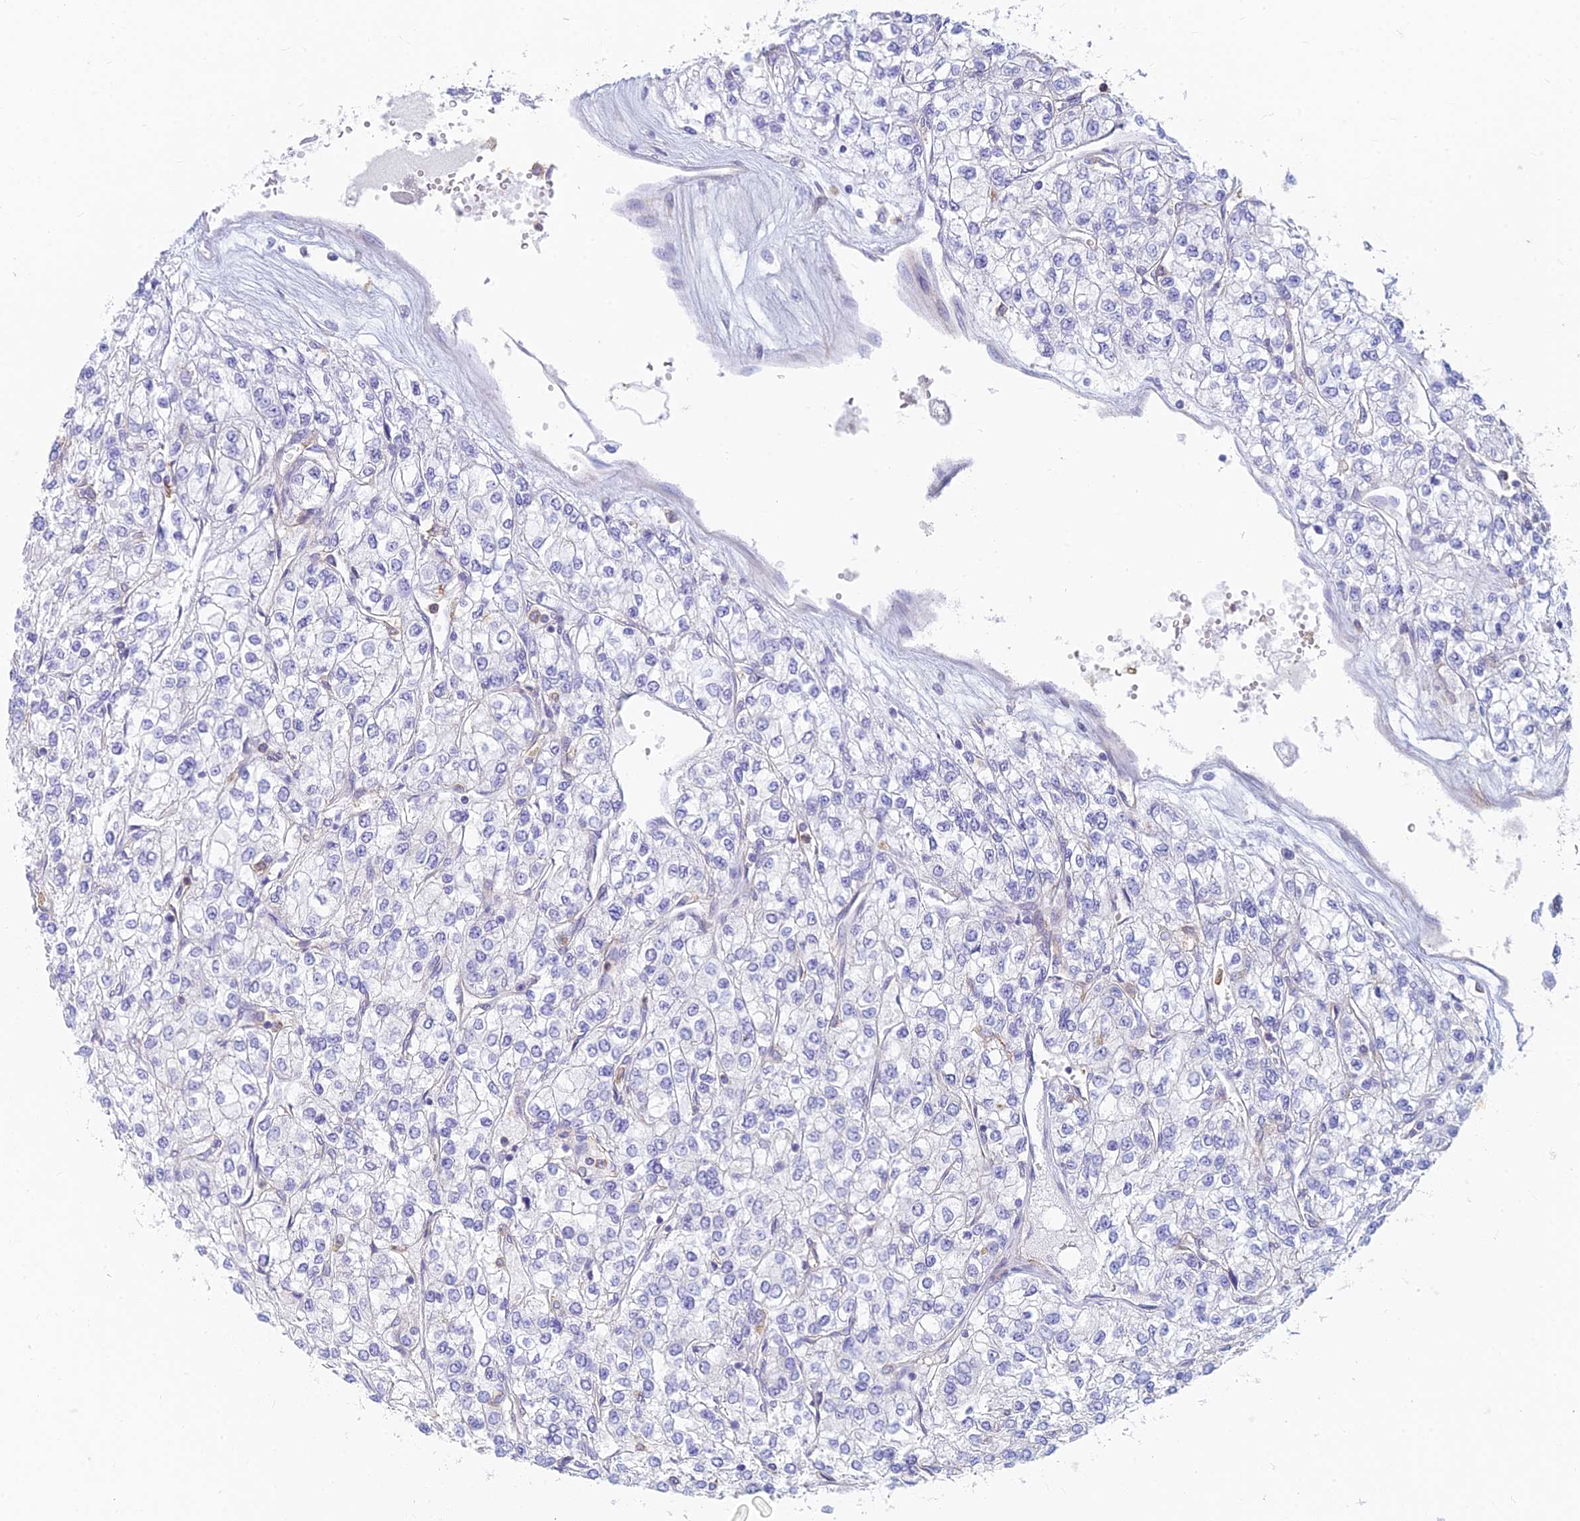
{"staining": {"intensity": "negative", "quantity": "none", "location": "none"}, "tissue": "renal cancer", "cell_type": "Tumor cells", "image_type": "cancer", "snomed": [{"axis": "morphology", "description": "Adenocarcinoma, NOS"}, {"axis": "topography", "description": "Kidney"}], "caption": "The immunohistochemistry image has no significant positivity in tumor cells of renal cancer tissue.", "gene": "STRN4", "patient": {"sex": "male", "age": 80}}